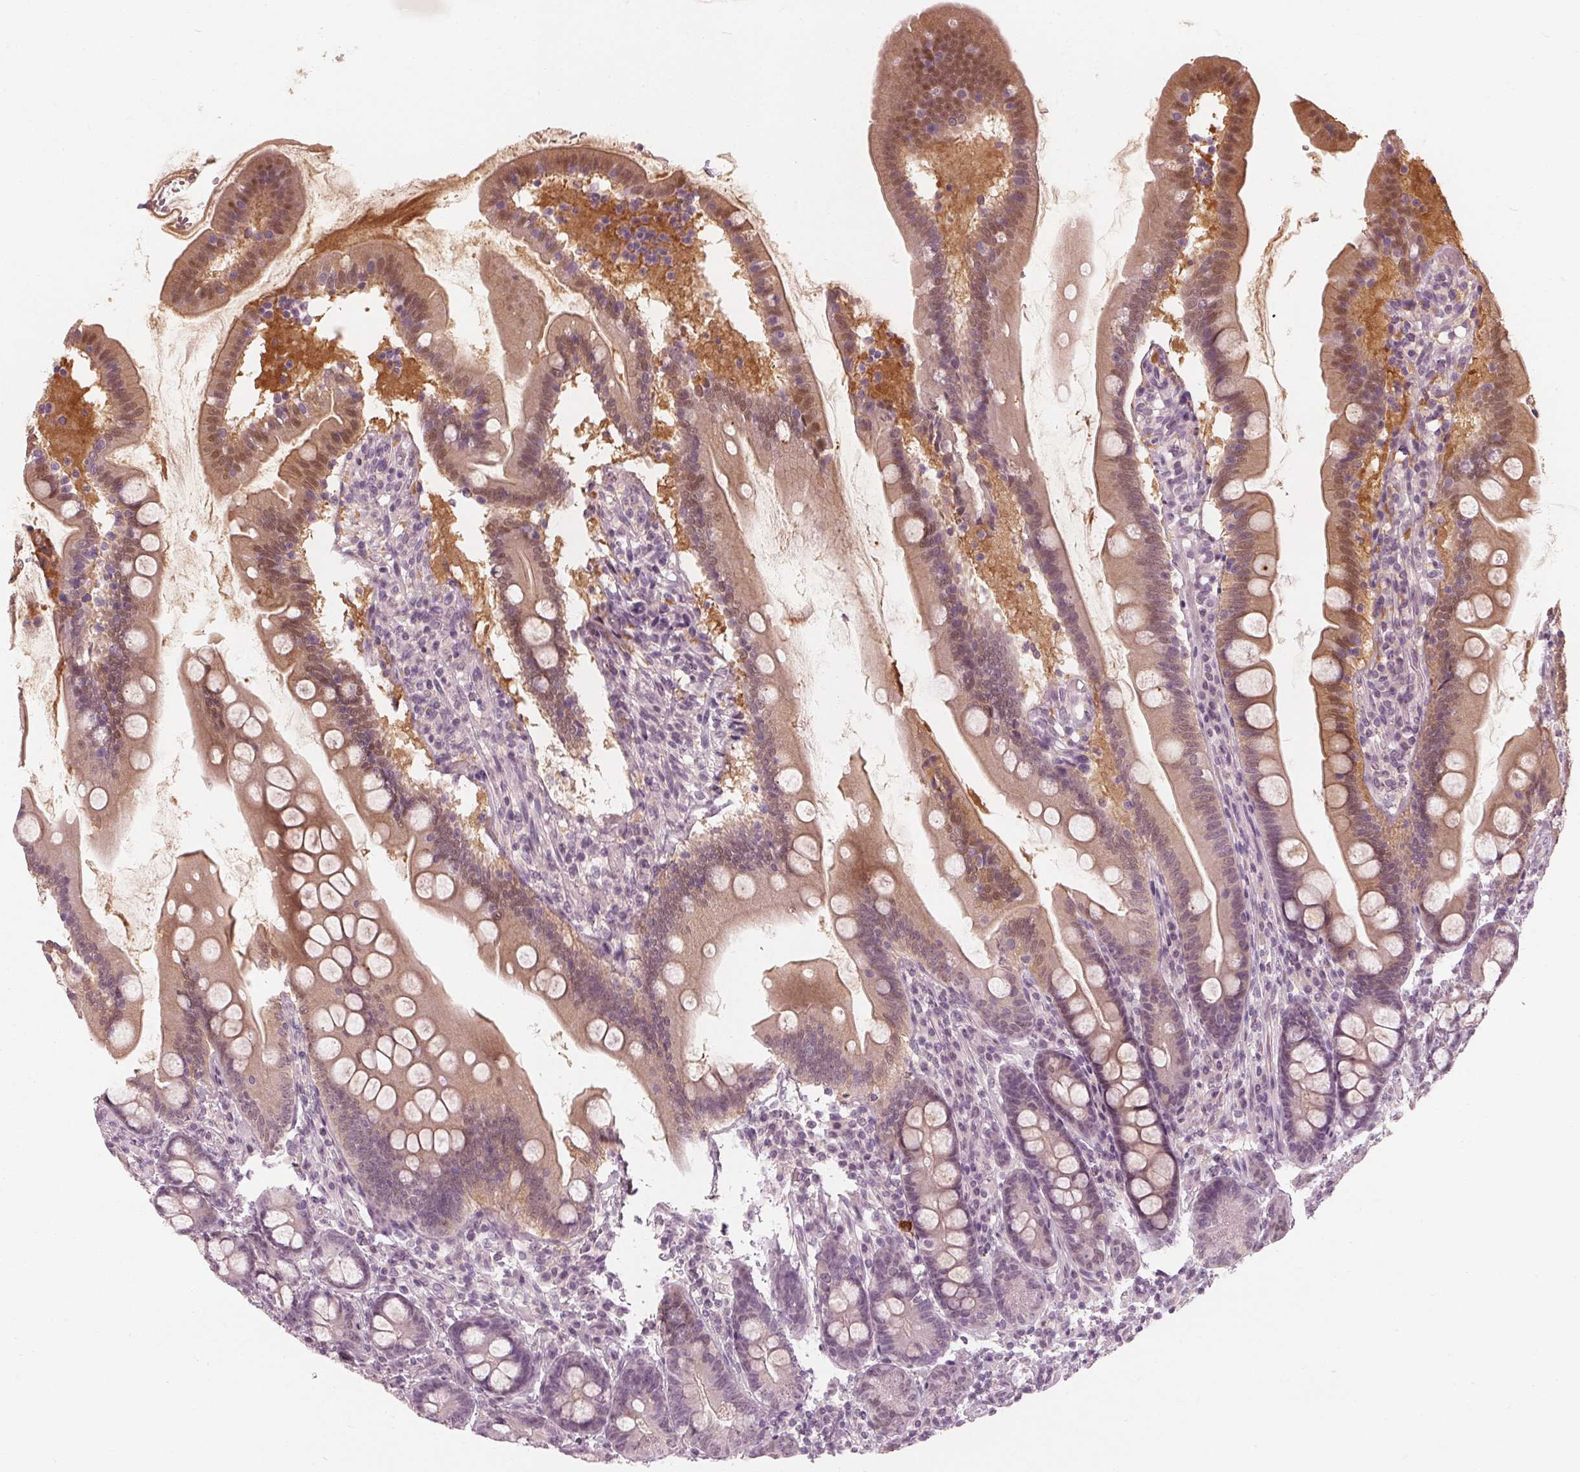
{"staining": {"intensity": "weak", "quantity": "25%-75%", "location": "cytoplasmic/membranous"}, "tissue": "duodenum", "cell_type": "Glandular cells", "image_type": "normal", "snomed": [{"axis": "morphology", "description": "Normal tissue, NOS"}, {"axis": "topography", "description": "Duodenum"}], "caption": "Brown immunohistochemical staining in normal duodenum displays weak cytoplasmic/membranous positivity in approximately 25%-75% of glandular cells. The protein is shown in brown color, while the nuclei are stained blue.", "gene": "SAT2", "patient": {"sex": "female", "age": 67}}